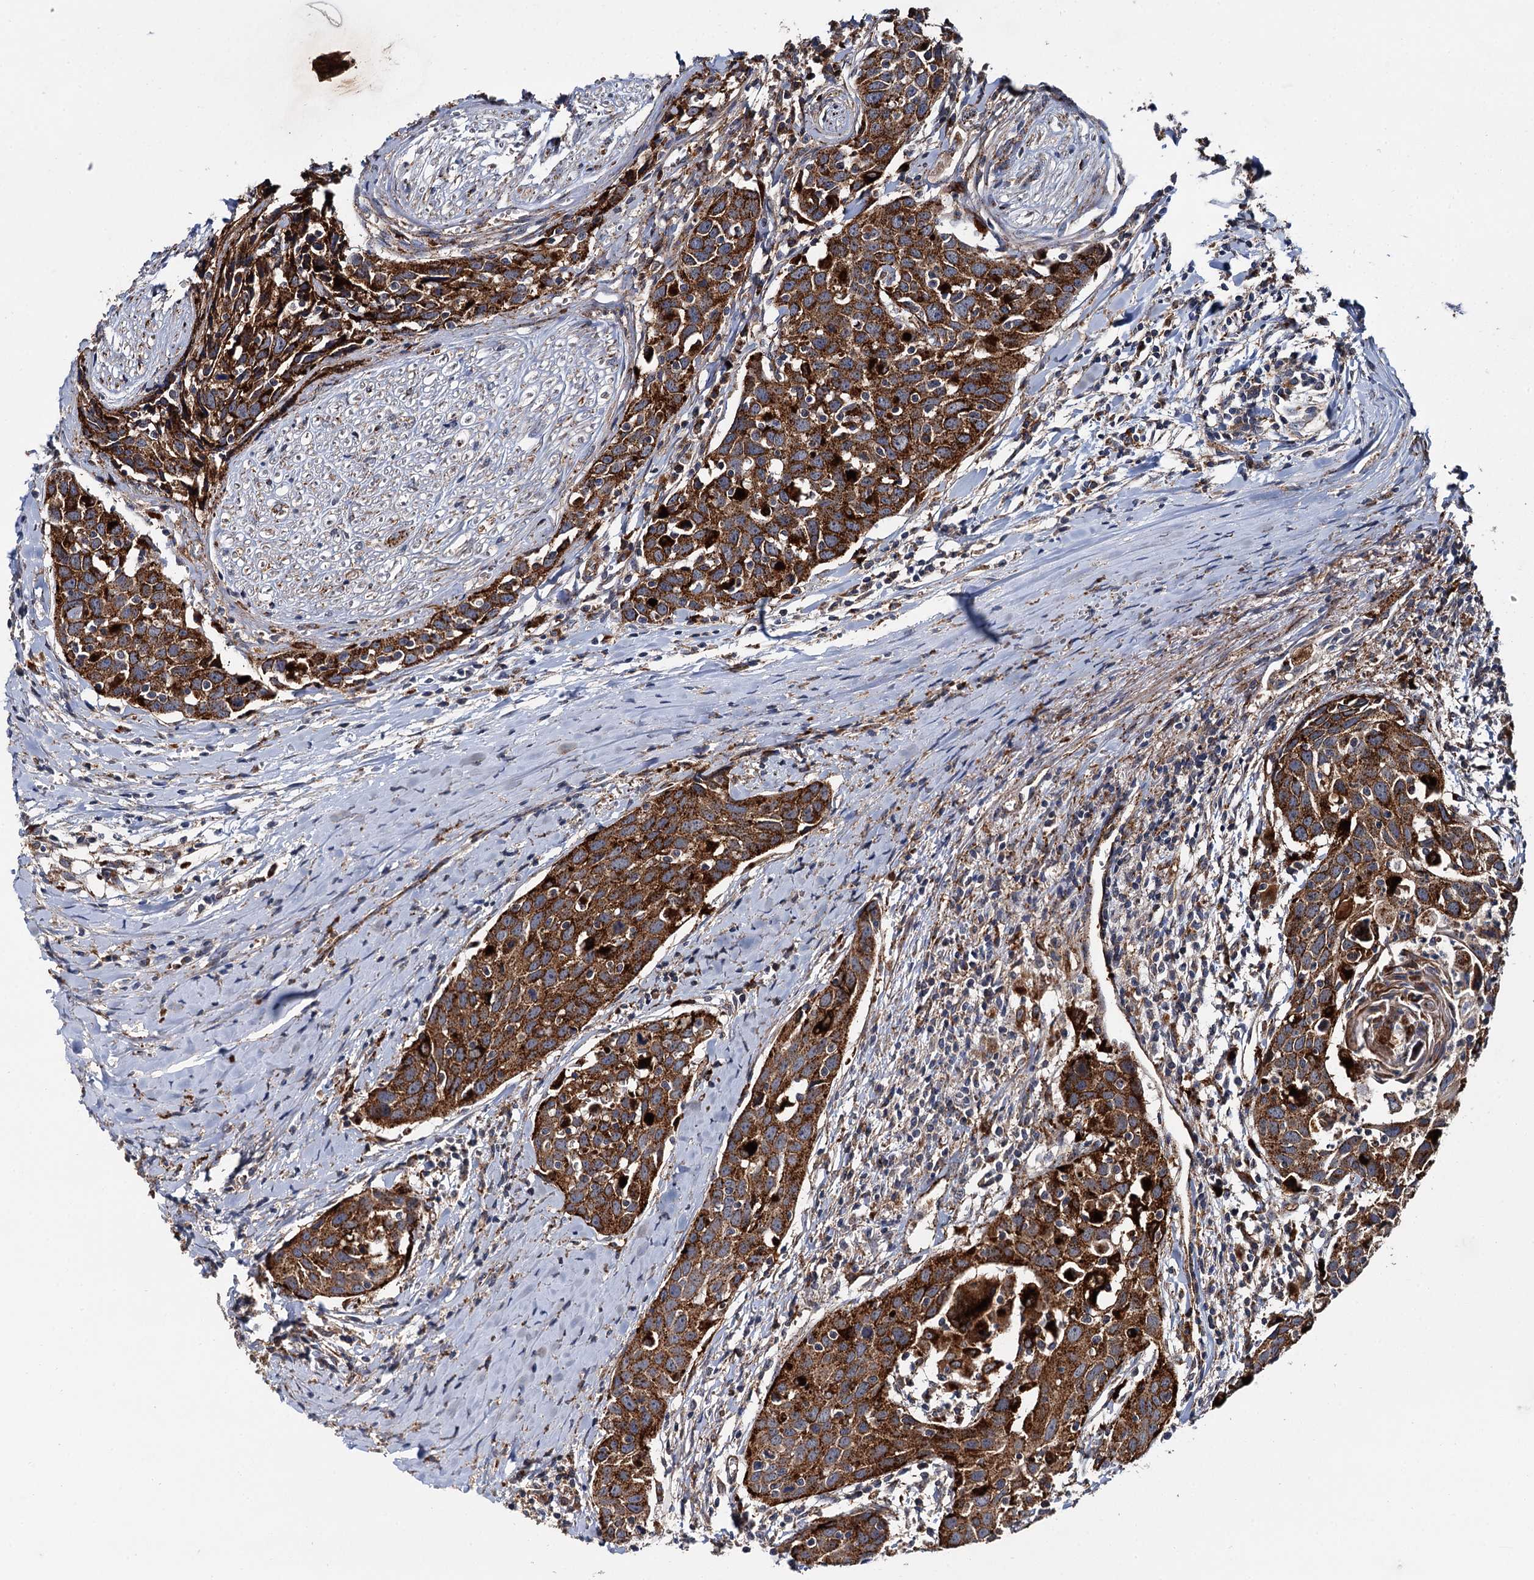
{"staining": {"intensity": "strong", "quantity": ">75%", "location": "cytoplasmic/membranous"}, "tissue": "head and neck cancer", "cell_type": "Tumor cells", "image_type": "cancer", "snomed": [{"axis": "morphology", "description": "Squamous cell carcinoma, NOS"}, {"axis": "topography", "description": "Oral tissue"}, {"axis": "topography", "description": "Head-Neck"}], "caption": "High-magnification brightfield microscopy of head and neck cancer (squamous cell carcinoma) stained with DAB (brown) and counterstained with hematoxylin (blue). tumor cells exhibit strong cytoplasmic/membranous expression is appreciated in approximately>75% of cells.", "gene": "GBA1", "patient": {"sex": "female", "age": 50}}